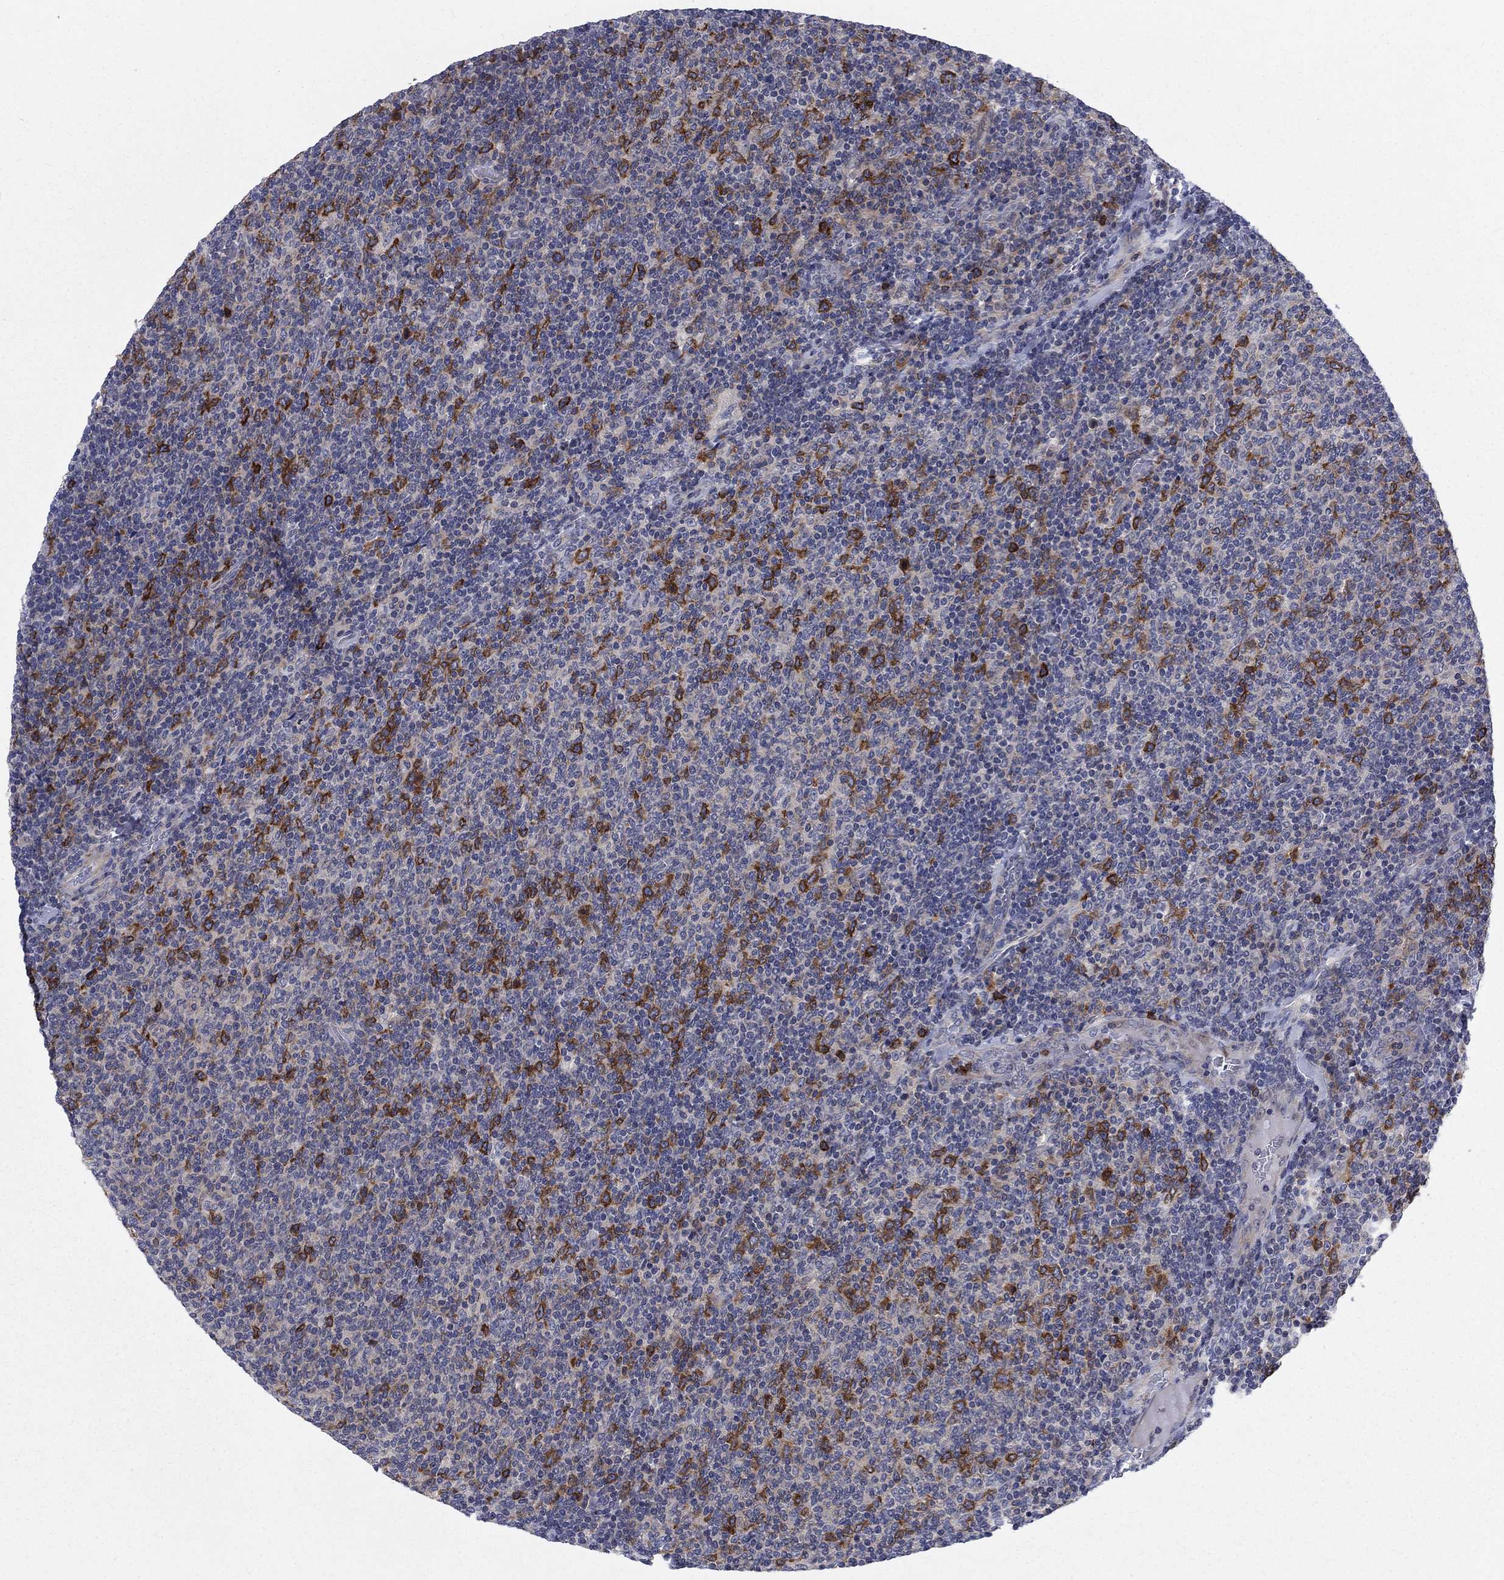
{"staining": {"intensity": "strong", "quantity": "<25%", "location": "cytoplasmic/membranous"}, "tissue": "lymphoma", "cell_type": "Tumor cells", "image_type": "cancer", "snomed": [{"axis": "morphology", "description": "Malignant lymphoma, non-Hodgkin's type, Low grade"}, {"axis": "topography", "description": "Lymph node"}], "caption": "A medium amount of strong cytoplasmic/membranous positivity is appreciated in about <25% of tumor cells in lymphoma tissue.", "gene": "KIF15", "patient": {"sex": "male", "age": 52}}